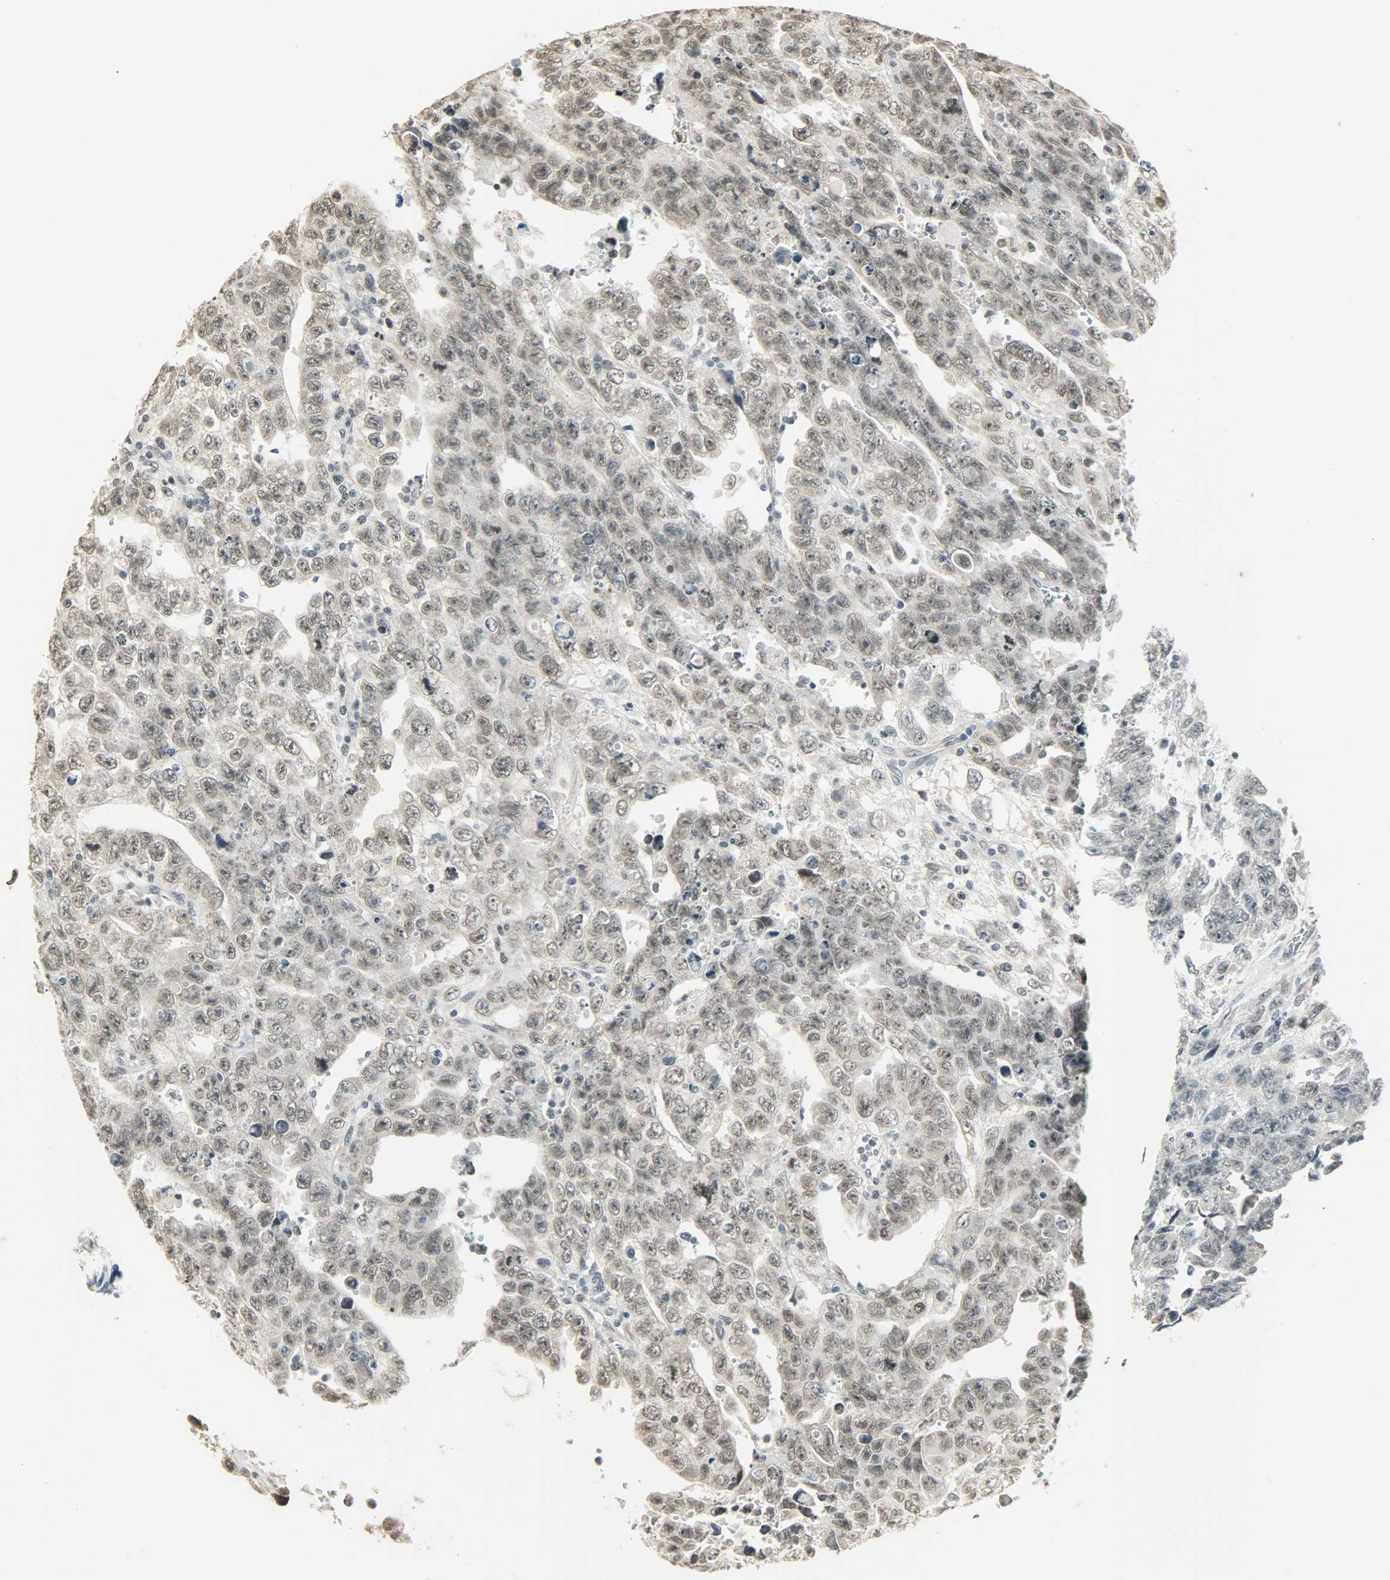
{"staining": {"intensity": "weak", "quantity": "<25%", "location": "nuclear"}, "tissue": "testis cancer", "cell_type": "Tumor cells", "image_type": "cancer", "snomed": [{"axis": "morphology", "description": "Carcinoma, Embryonal, NOS"}, {"axis": "topography", "description": "Testis"}], "caption": "The immunohistochemistry photomicrograph has no significant positivity in tumor cells of testis cancer tissue.", "gene": "SMARCA5", "patient": {"sex": "male", "age": 28}}